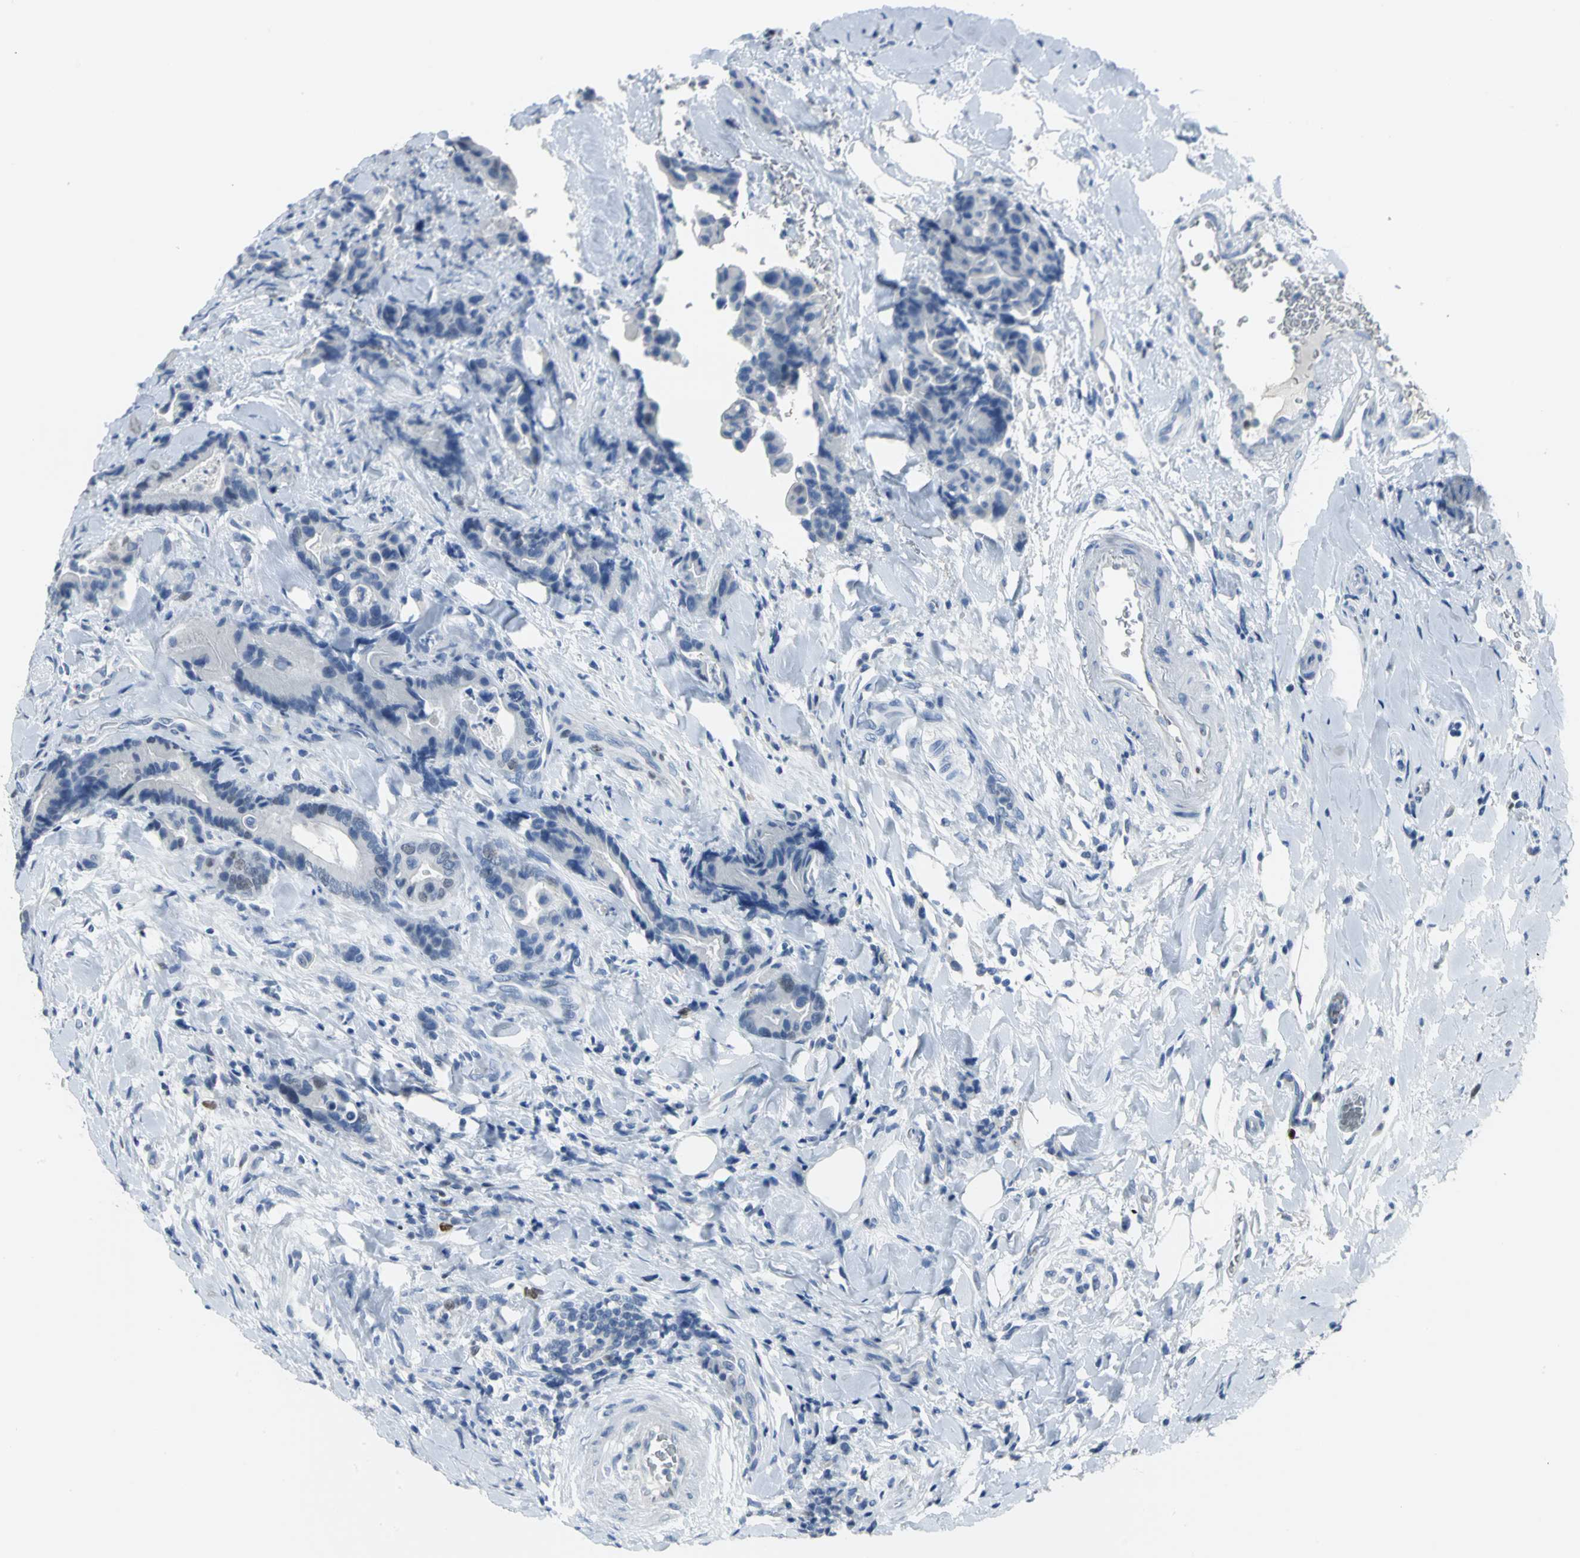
{"staining": {"intensity": "weak", "quantity": "<25%", "location": "nuclear"}, "tissue": "colorectal cancer", "cell_type": "Tumor cells", "image_type": "cancer", "snomed": [{"axis": "morphology", "description": "Normal tissue, NOS"}, {"axis": "morphology", "description": "Adenocarcinoma, NOS"}, {"axis": "topography", "description": "Colon"}], "caption": "A histopathology image of human colorectal adenocarcinoma is negative for staining in tumor cells.", "gene": "MCM3", "patient": {"sex": "male", "age": 82}}